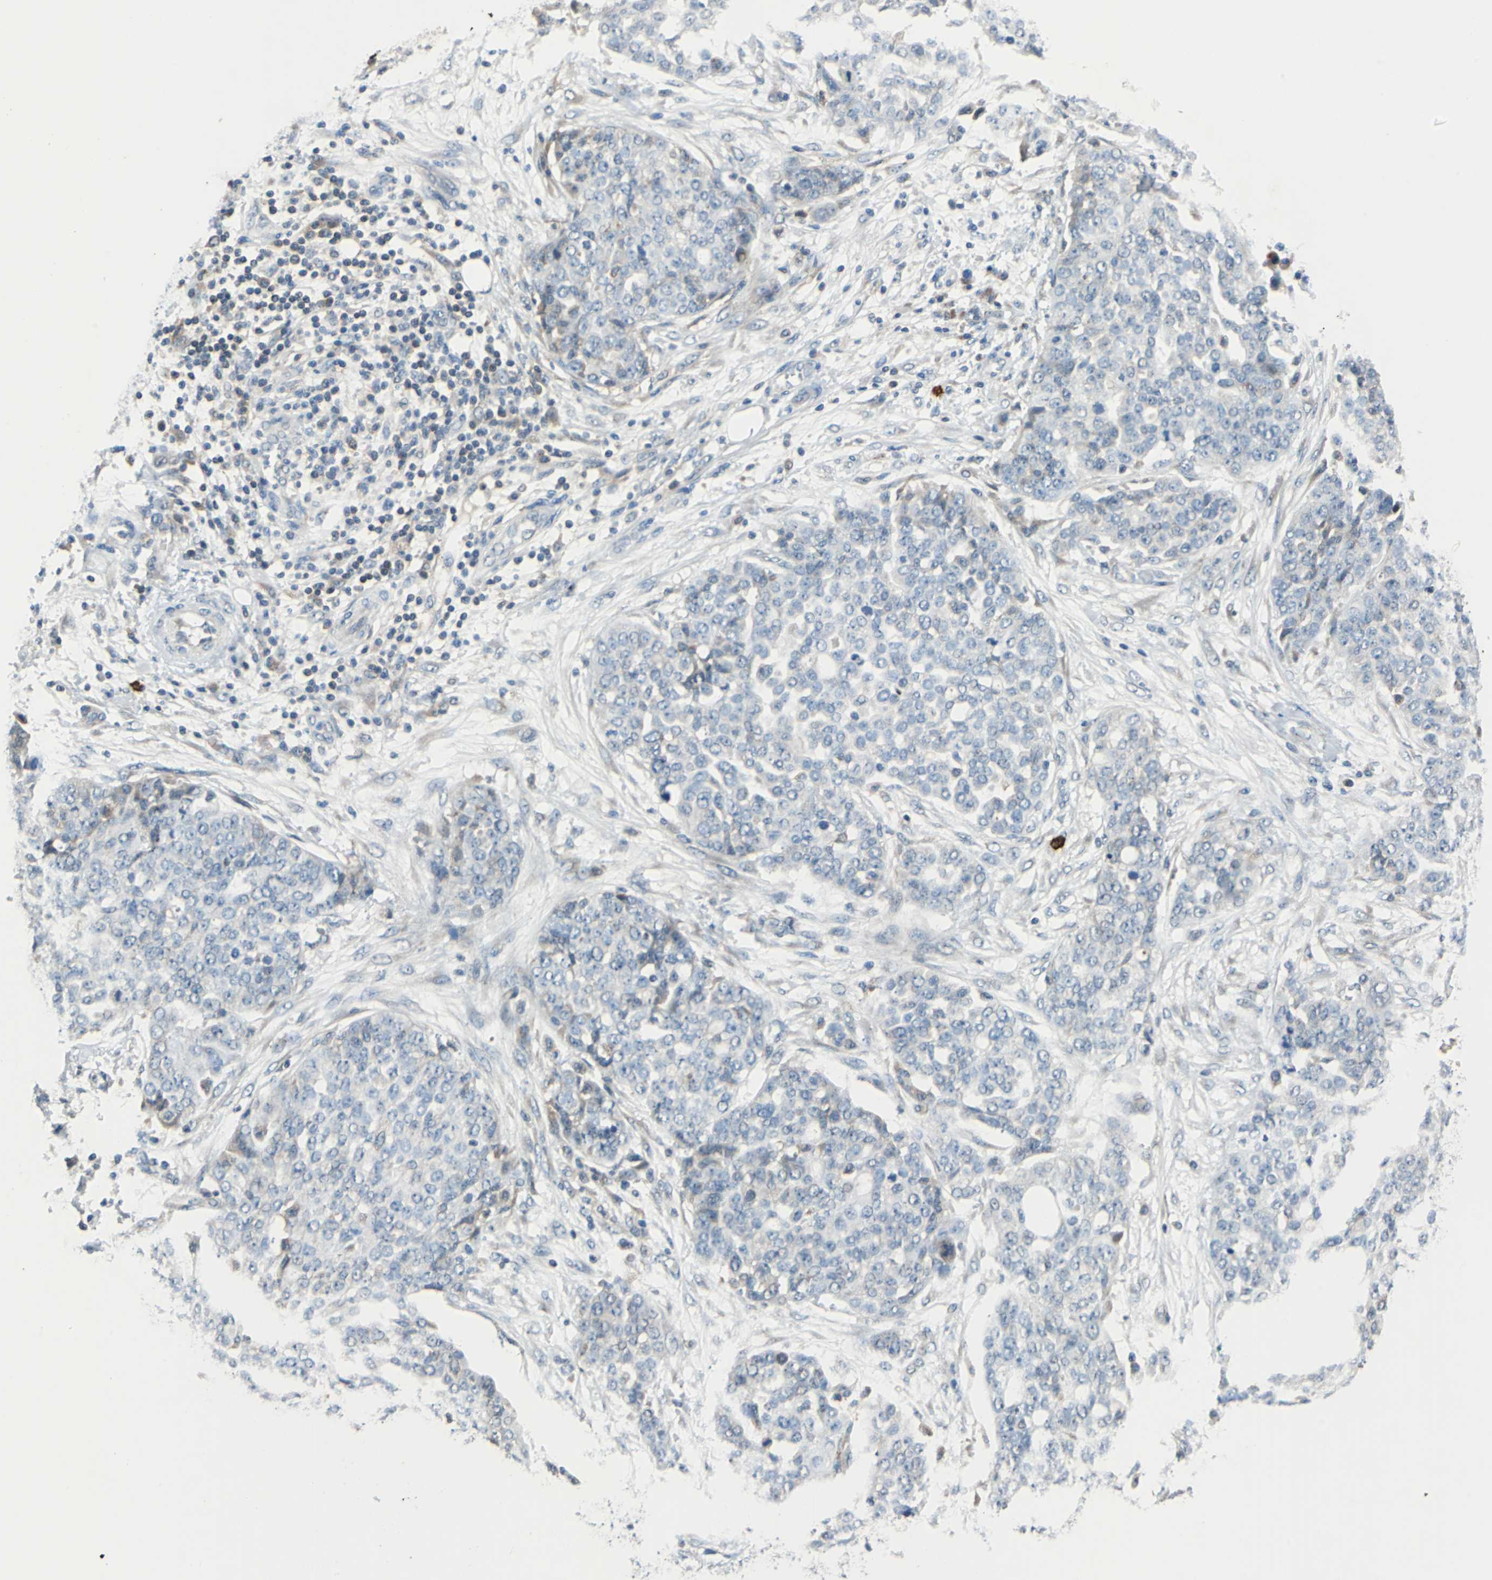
{"staining": {"intensity": "weak", "quantity": "<25%", "location": "cytoplasmic/membranous"}, "tissue": "ovarian cancer", "cell_type": "Tumor cells", "image_type": "cancer", "snomed": [{"axis": "morphology", "description": "Cystadenocarcinoma, serous, NOS"}, {"axis": "topography", "description": "Soft tissue"}, {"axis": "topography", "description": "Ovary"}], "caption": "Immunohistochemical staining of human serous cystadenocarcinoma (ovarian) demonstrates no significant staining in tumor cells. Nuclei are stained in blue.", "gene": "SLC19A2", "patient": {"sex": "female", "age": 57}}